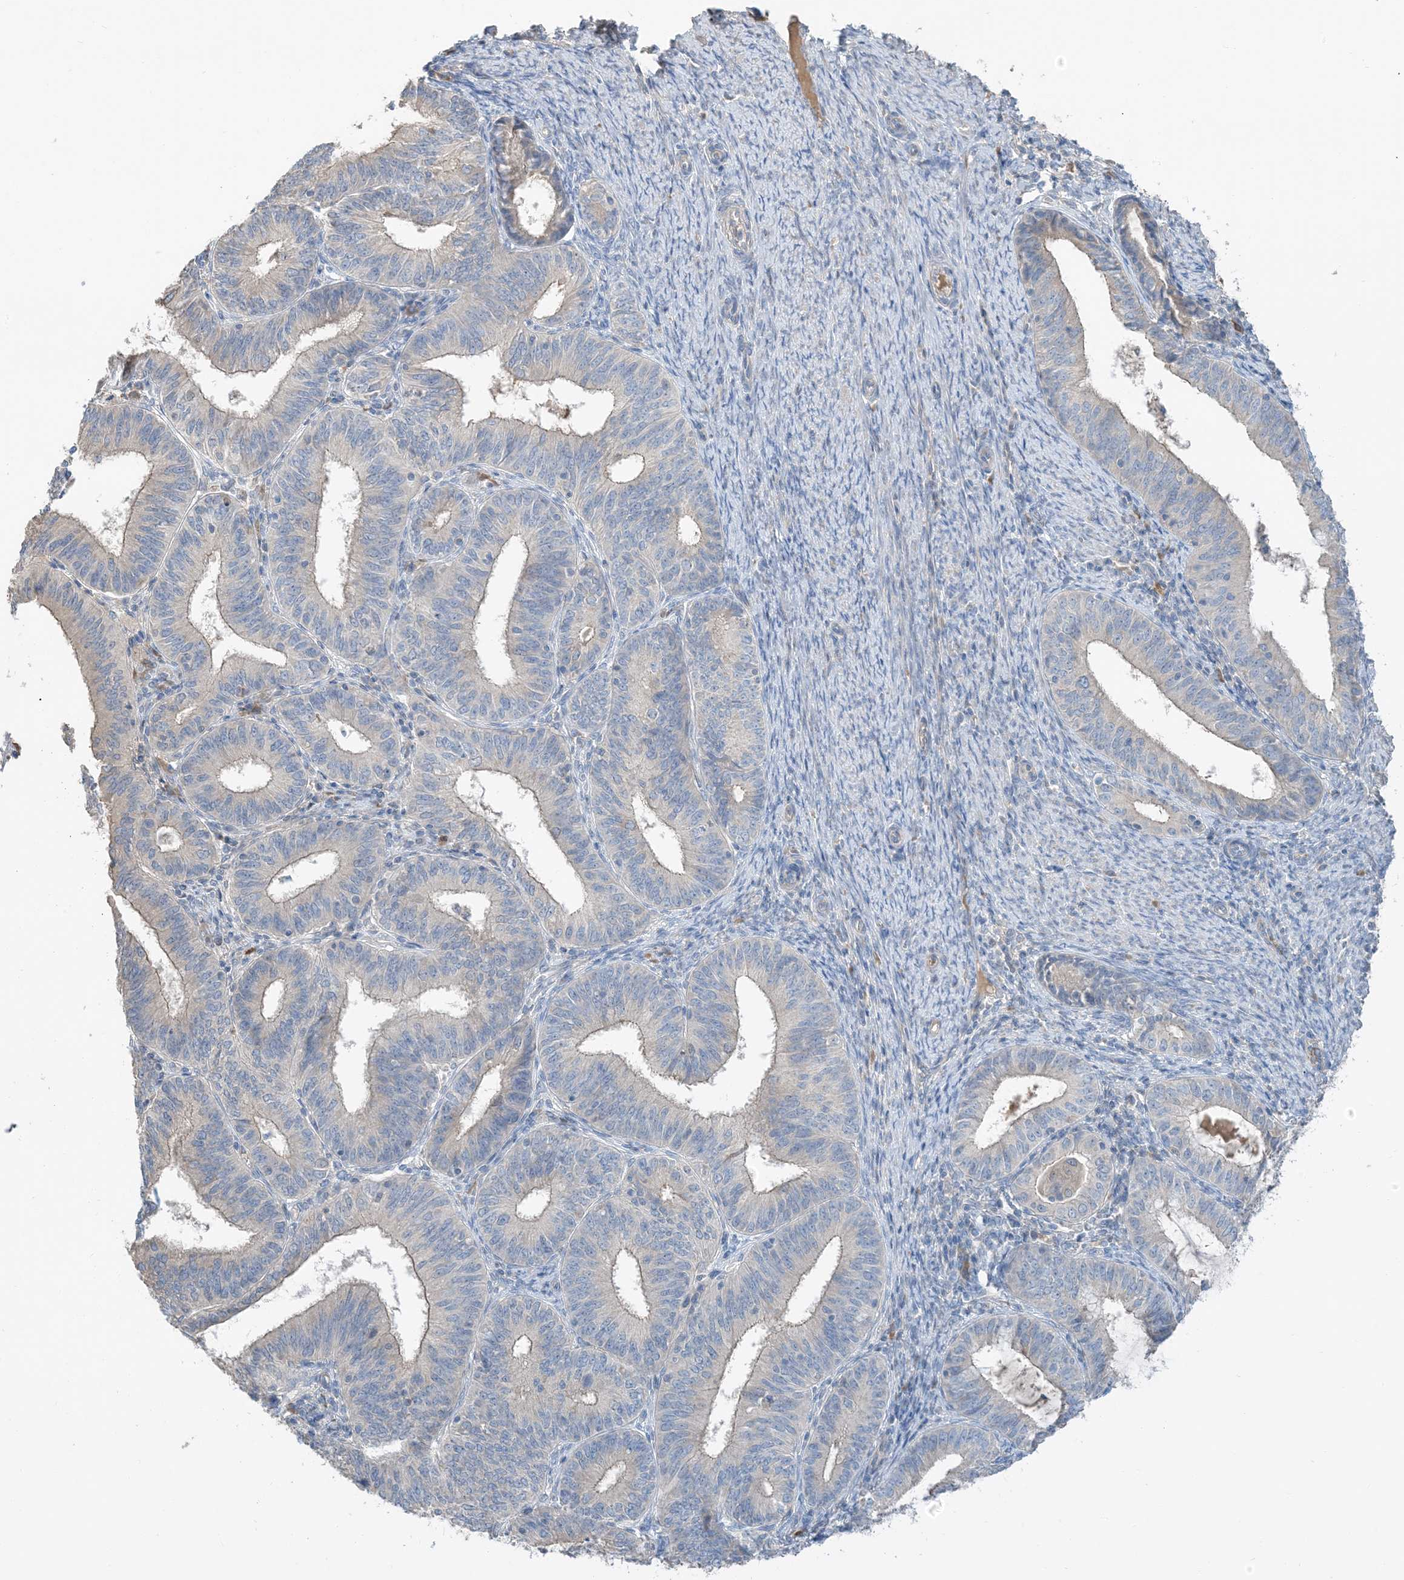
{"staining": {"intensity": "negative", "quantity": "none", "location": "none"}, "tissue": "endometrial cancer", "cell_type": "Tumor cells", "image_type": "cancer", "snomed": [{"axis": "morphology", "description": "Adenocarcinoma, NOS"}, {"axis": "topography", "description": "Endometrium"}], "caption": "An immunohistochemistry (IHC) photomicrograph of adenocarcinoma (endometrial) is shown. There is no staining in tumor cells of adenocarcinoma (endometrial).", "gene": "USP53", "patient": {"sex": "female", "age": 51}}